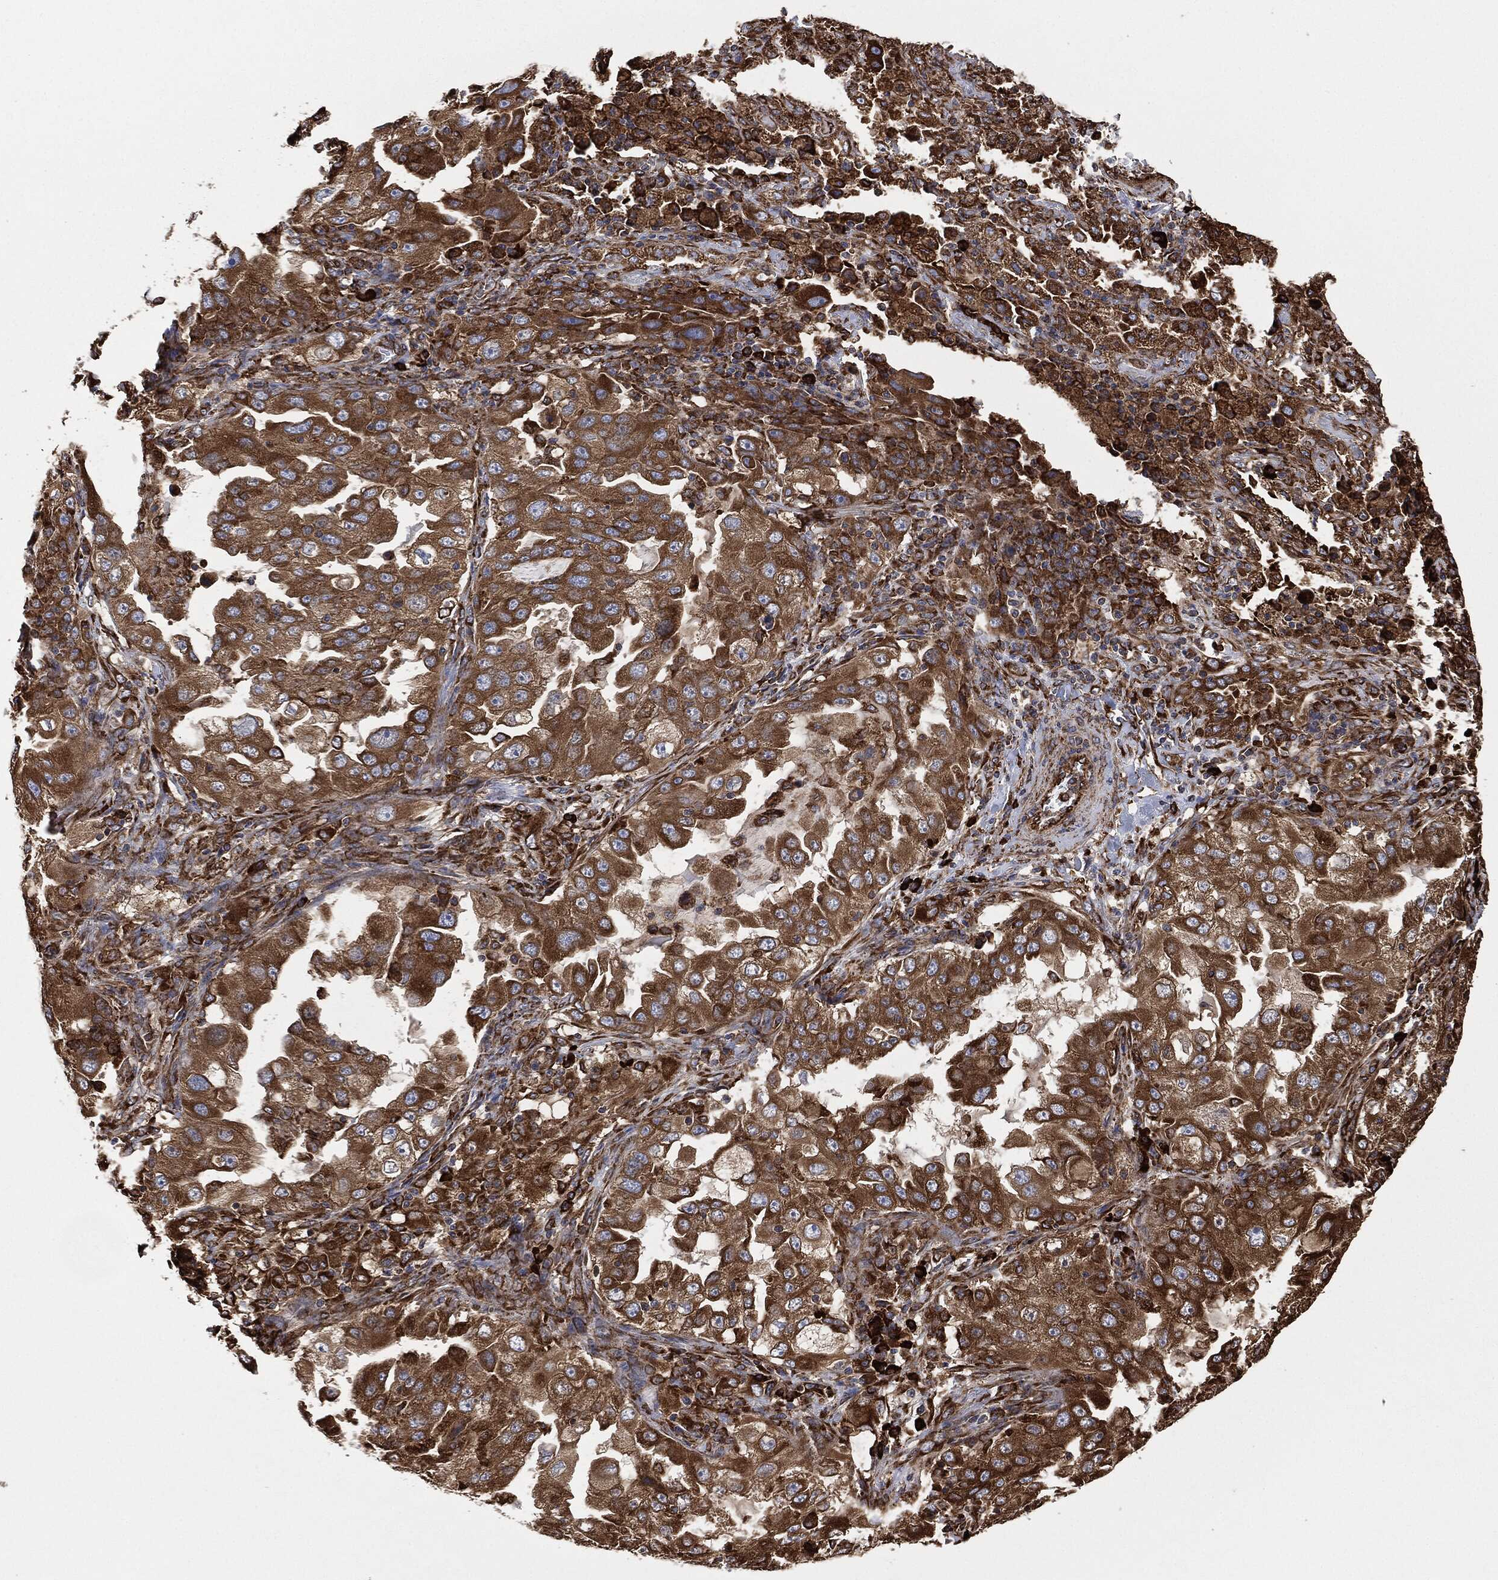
{"staining": {"intensity": "strong", "quantity": ">75%", "location": "cytoplasmic/membranous"}, "tissue": "lung cancer", "cell_type": "Tumor cells", "image_type": "cancer", "snomed": [{"axis": "morphology", "description": "Adenocarcinoma, NOS"}, {"axis": "topography", "description": "Lung"}], "caption": "Immunohistochemical staining of lung cancer (adenocarcinoma) demonstrates high levels of strong cytoplasmic/membranous positivity in approximately >75% of tumor cells. (brown staining indicates protein expression, while blue staining denotes nuclei).", "gene": "AMFR", "patient": {"sex": "female", "age": 61}}